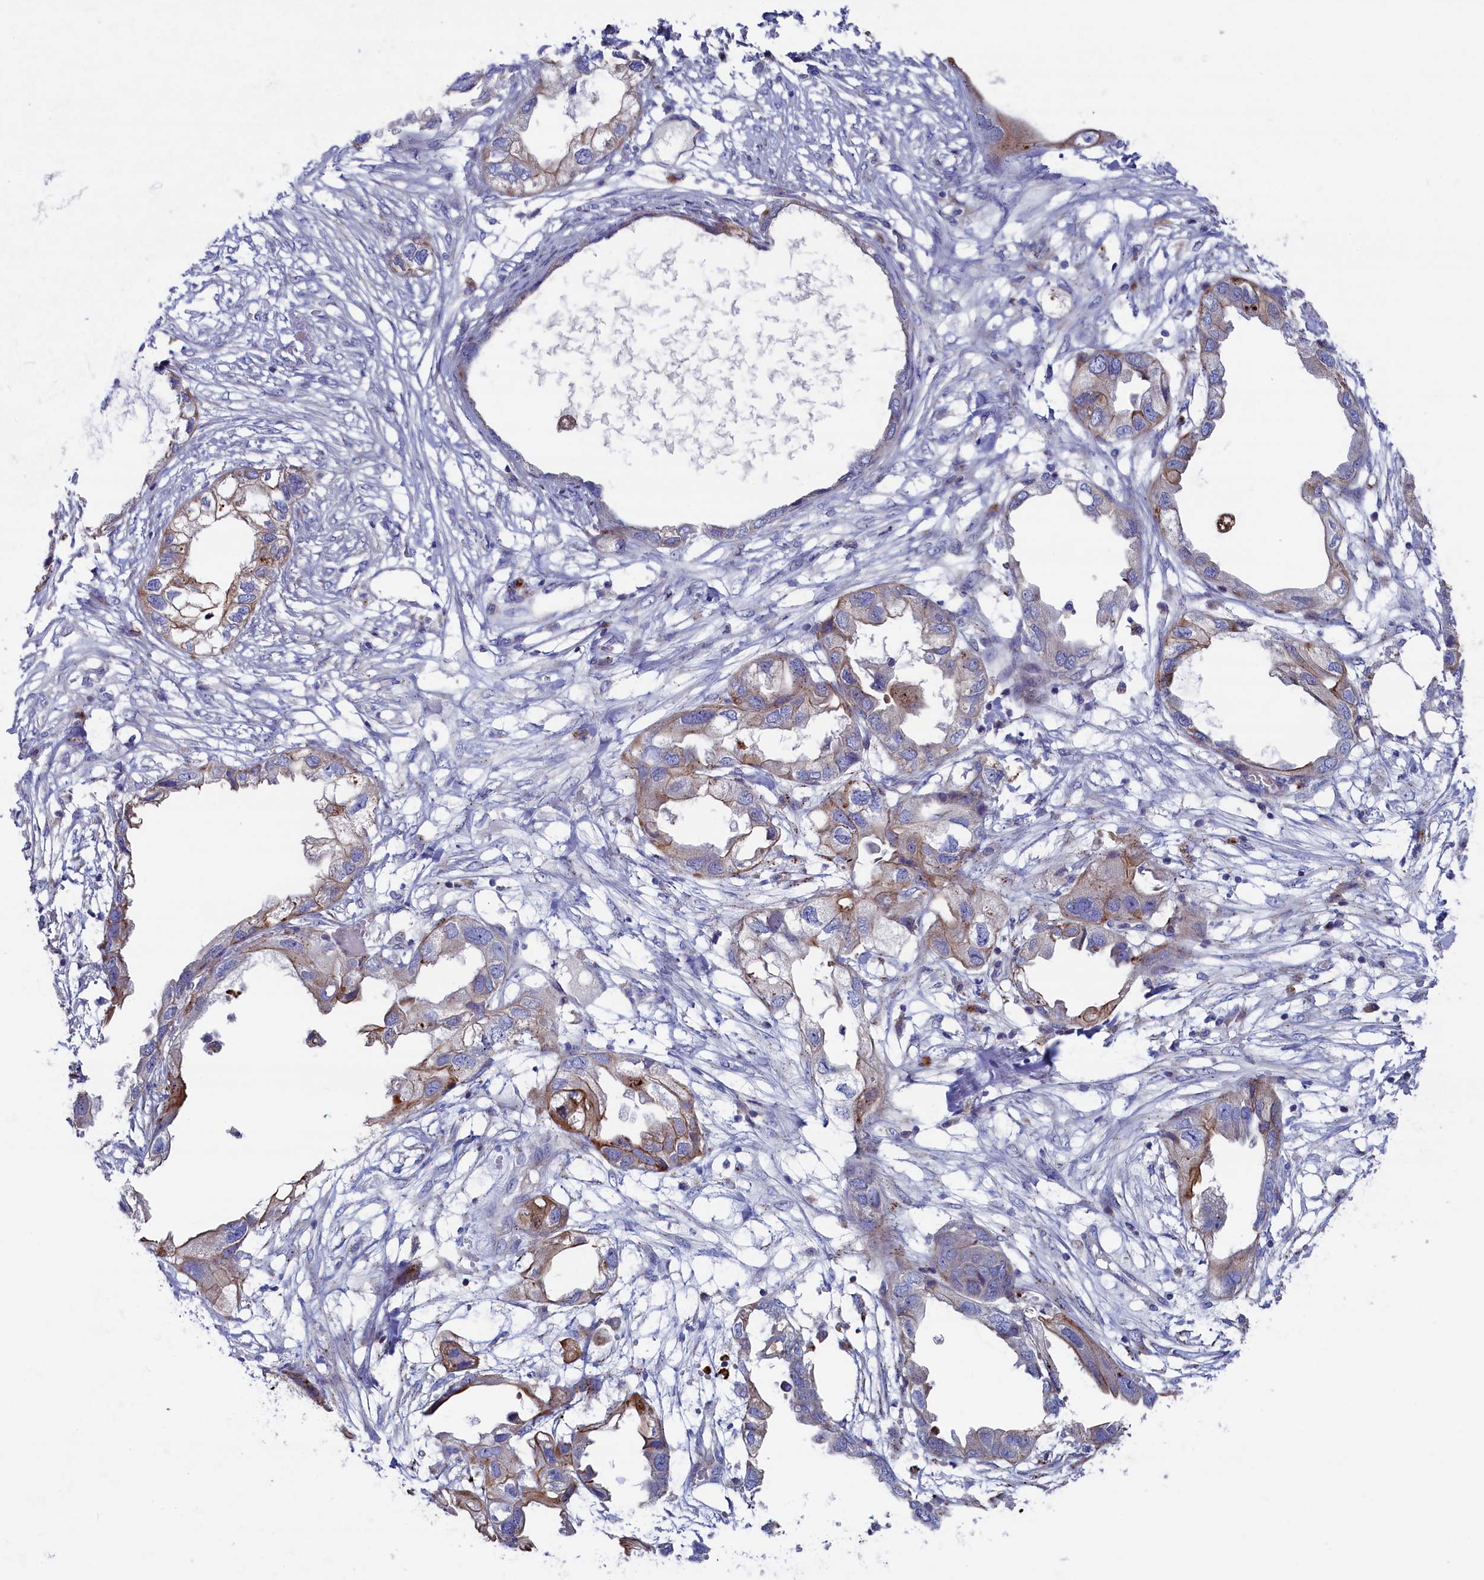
{"staining": {"intensity": "moderate", "quantity": "25%-75%", "location": "cytoplasmic/membranous"}, "tissue": "endometrial cancer", "cell_type": "Tumor cells", "image_type": "cancer", "snomed": [{"axis": "morphology", "description": "Adenocarcinoma, NOS"}, {"axis": "morphology", "description": "Adenocarcinoma, metastatic, NOS"}, {"axis": "topography", "description": "Adipose tissue"}, {"axis": "topography", "description": "Endometrium"}], "caption": "An image of human endometrial adenocarcinoma stained for a protein displays moderate cytoplasmic/membranous brown staining in tumor cells.", "gene": "NUDT7", "patient": {"sex": "female", "age": 67}}